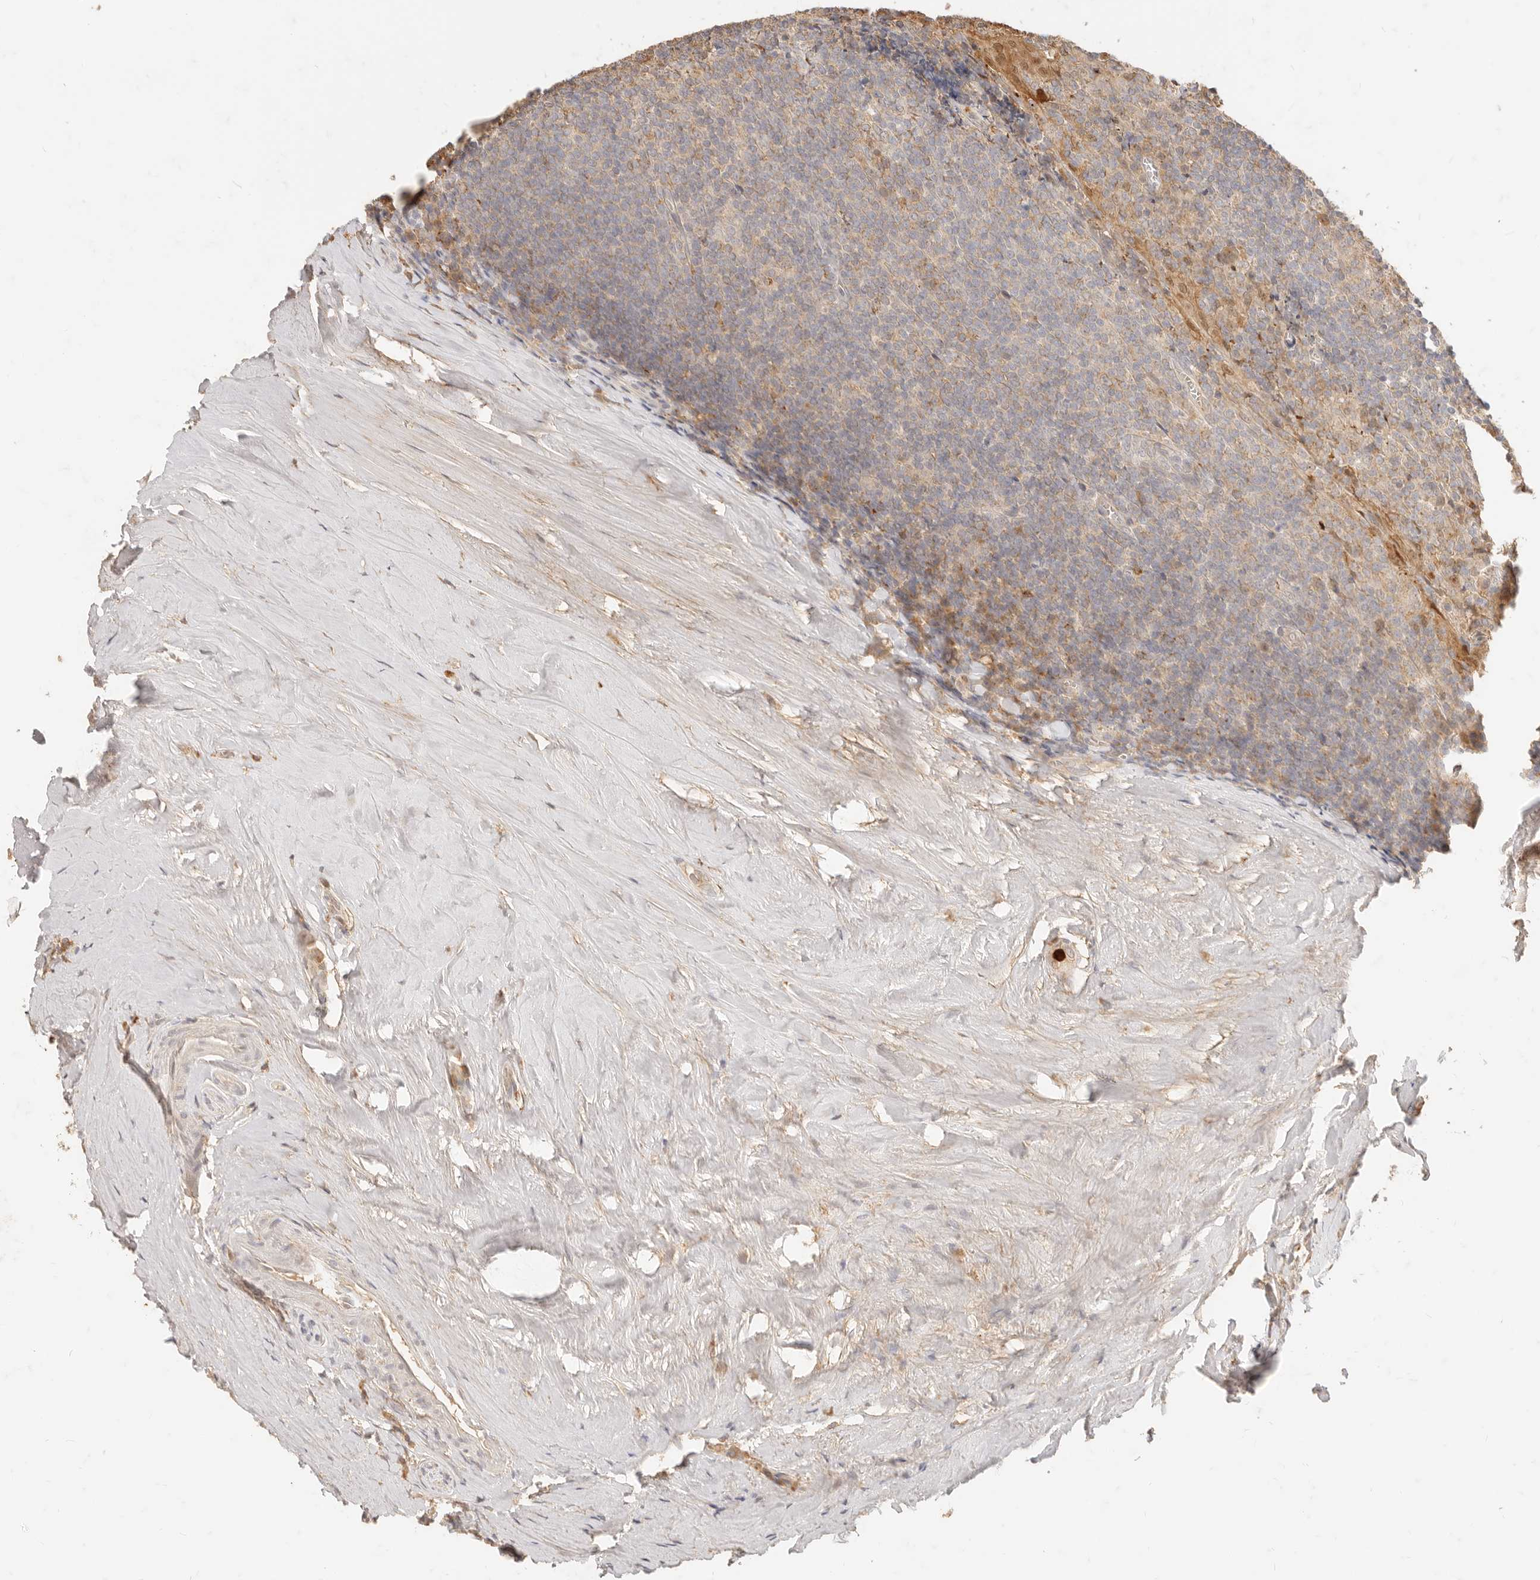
{"staining": {"intensity": "weak", "quantity": "<25%", "location": "cytoplasmic/membranous"}, "tissue": "tonsil", "cell_type": "Germinal center cells", "image_type": "normal", "snomed": [{"axis": "morphology", "description": "Normal tissue, NOS"}, {"axis": "topography", "description": "Tonsil"}], "caption": "Germinal center cells show no significant protein staining in unremarkable tonsil.", "gene": "TMTC2", "patient": {"sex": "male", "age": 37}}